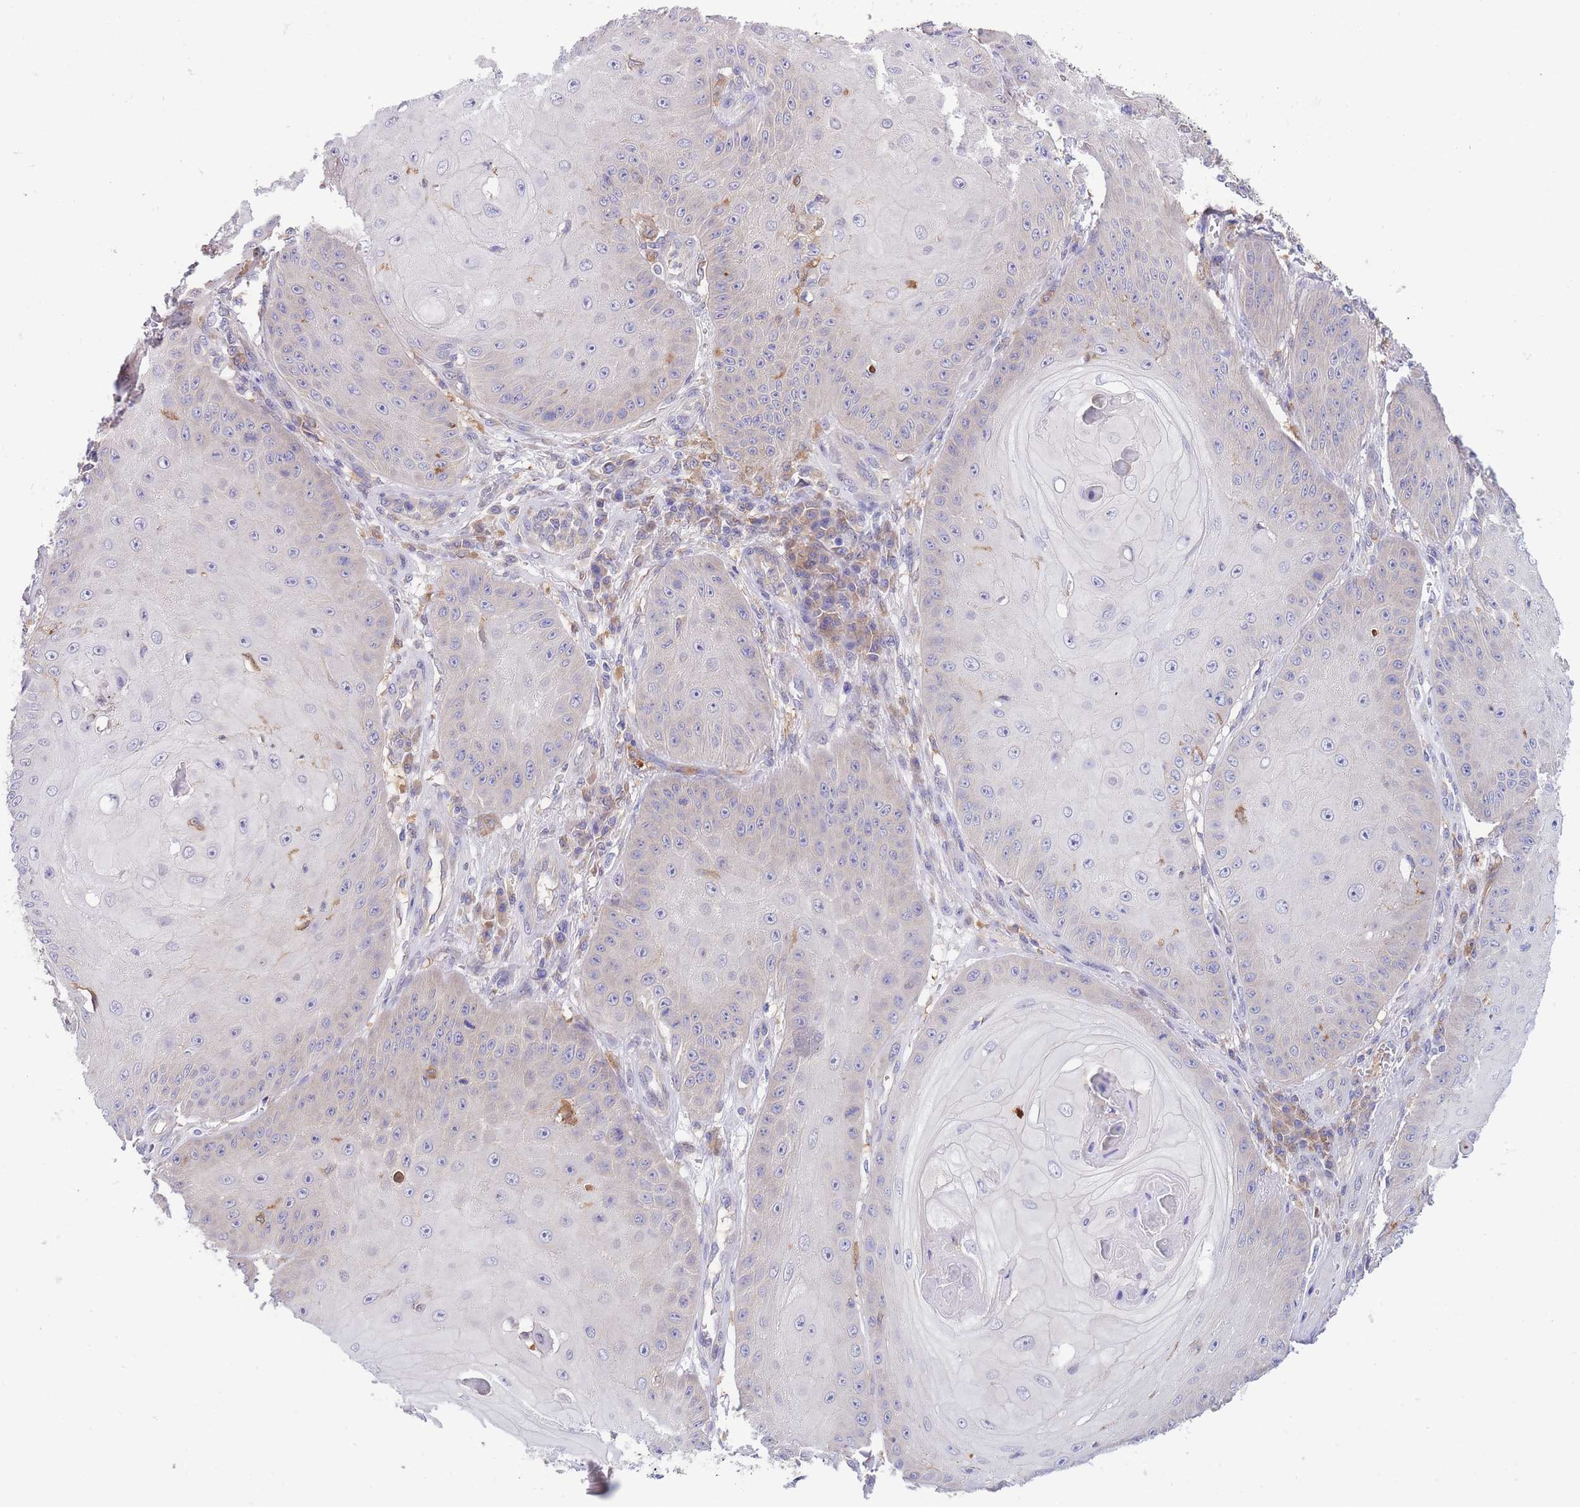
{"staining": {"intensity": "negative", "quantity": "none", "location": "none"}, "tissue": "skin cancer", "cell_type": "Tumor cells", "image_type": "cancer", "snomed": [{"axis": "morphology", "description": "Squamous cell carcinoma, NOS"}, {"axis": "topography", "description": "Skin"}], "caption": "High magnification brightfield microscopy of squamous cell carcinoma (skin) stained with DAB (brown) and counterstained with hematoxylin (blue): tumor cells show no significant positivity. (Immunohistochemistry (ihc), brightfield microscopy, high magnification).", "gene": "NAMPT", "patient": {"sex": "male", "age": 70}}